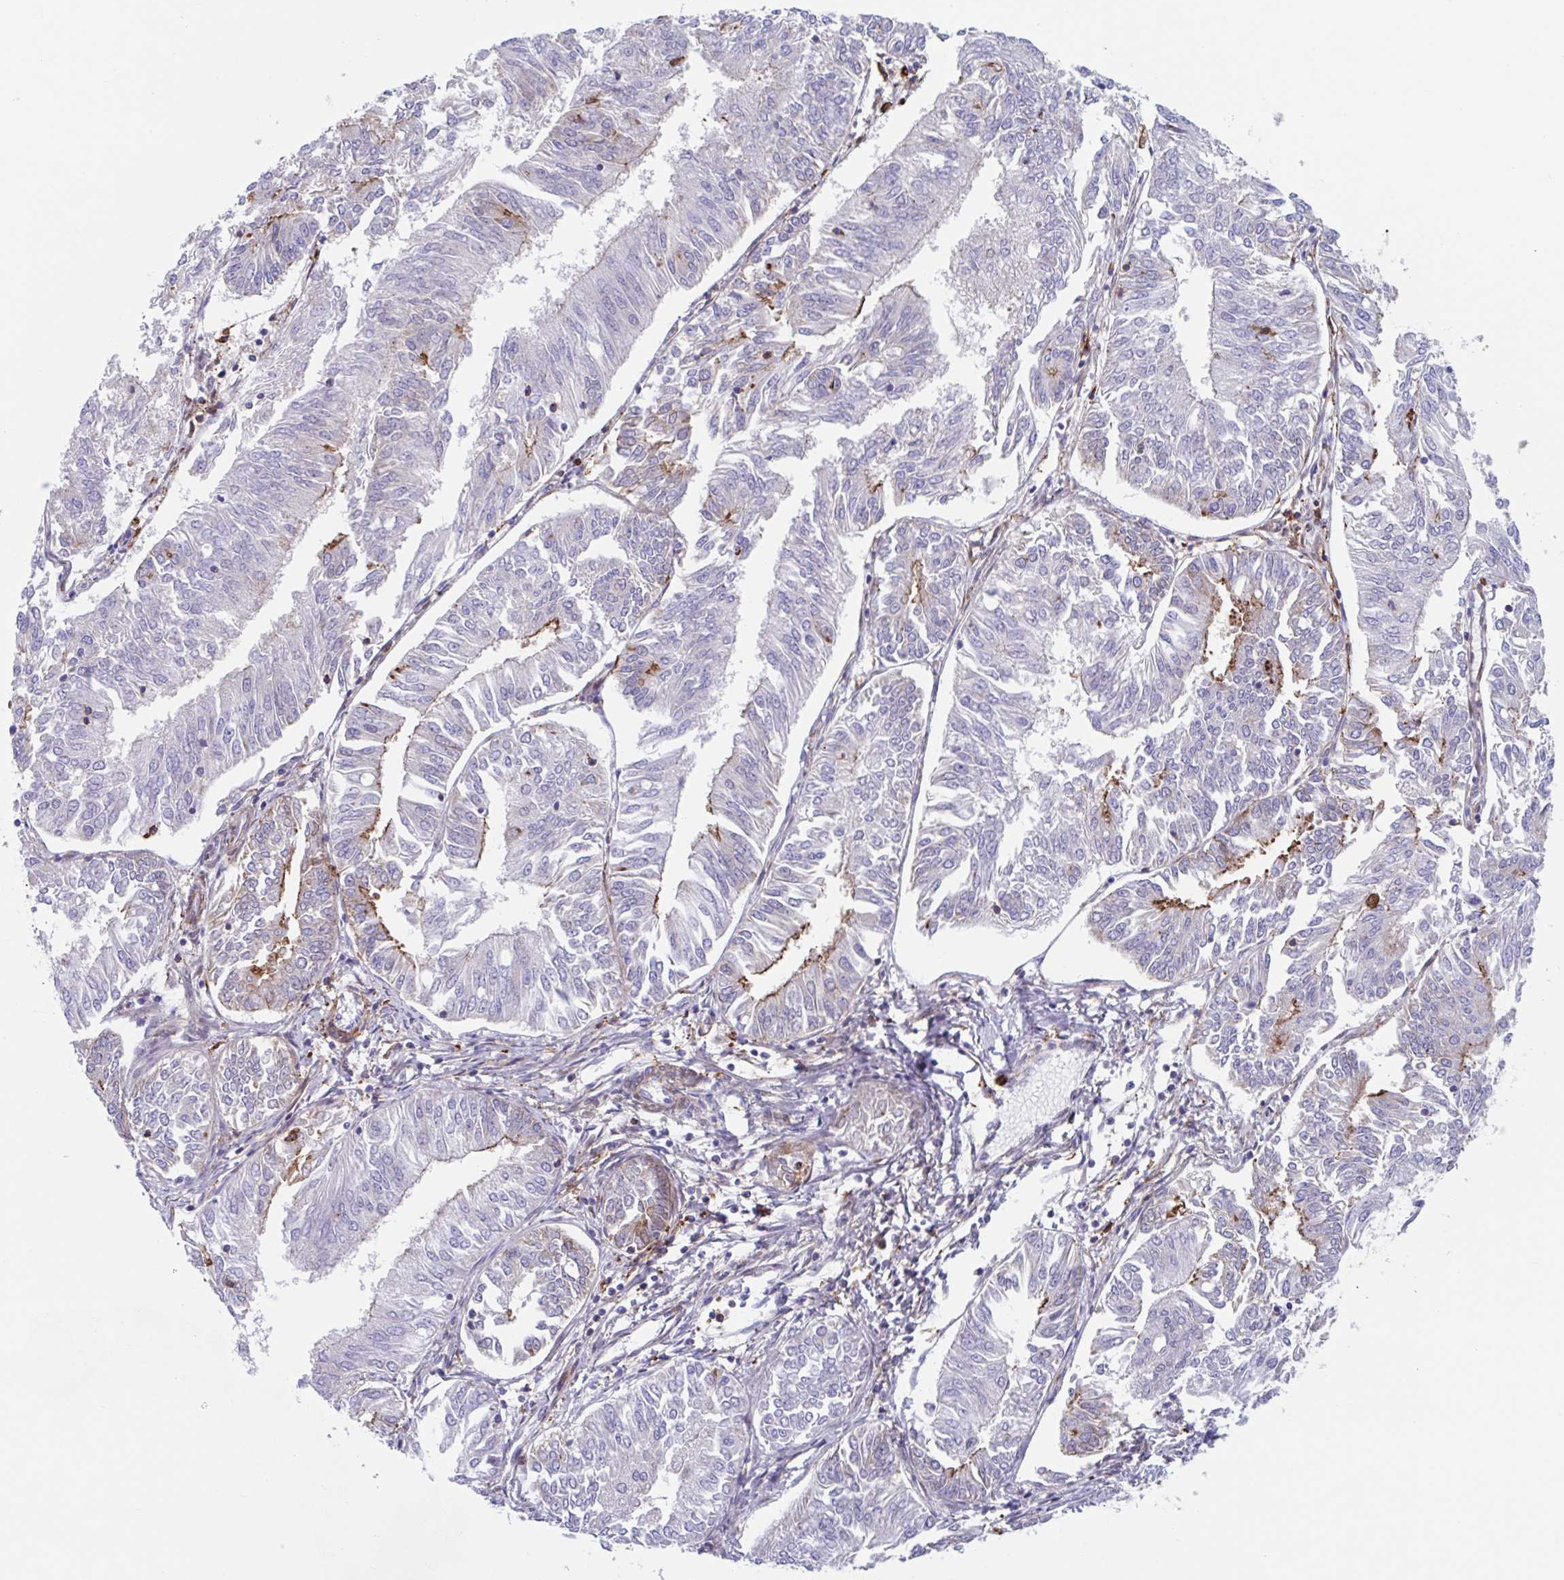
{"staining": {"intensity": "moderate", "quantity": "<25%", "location": "cytoplasmic/membranous"}, "tissue": "endometrial cancer", "cell_type": "Tumor cells", "image_type": "cancer", "snomed": [{"axis": "morphology", "description": "Adenocarcinoma, NOS"}, {"axis": "topography", "description": "Endometrium"}], "caption": "Endometrial adenocarcinoma stained with a brown dye displays moderate cytoplasmic/membranous positive positivity in about <25% of tumor cells.", "gene": "EFHD1", "patient": {"sex": "female", "age": 58}}